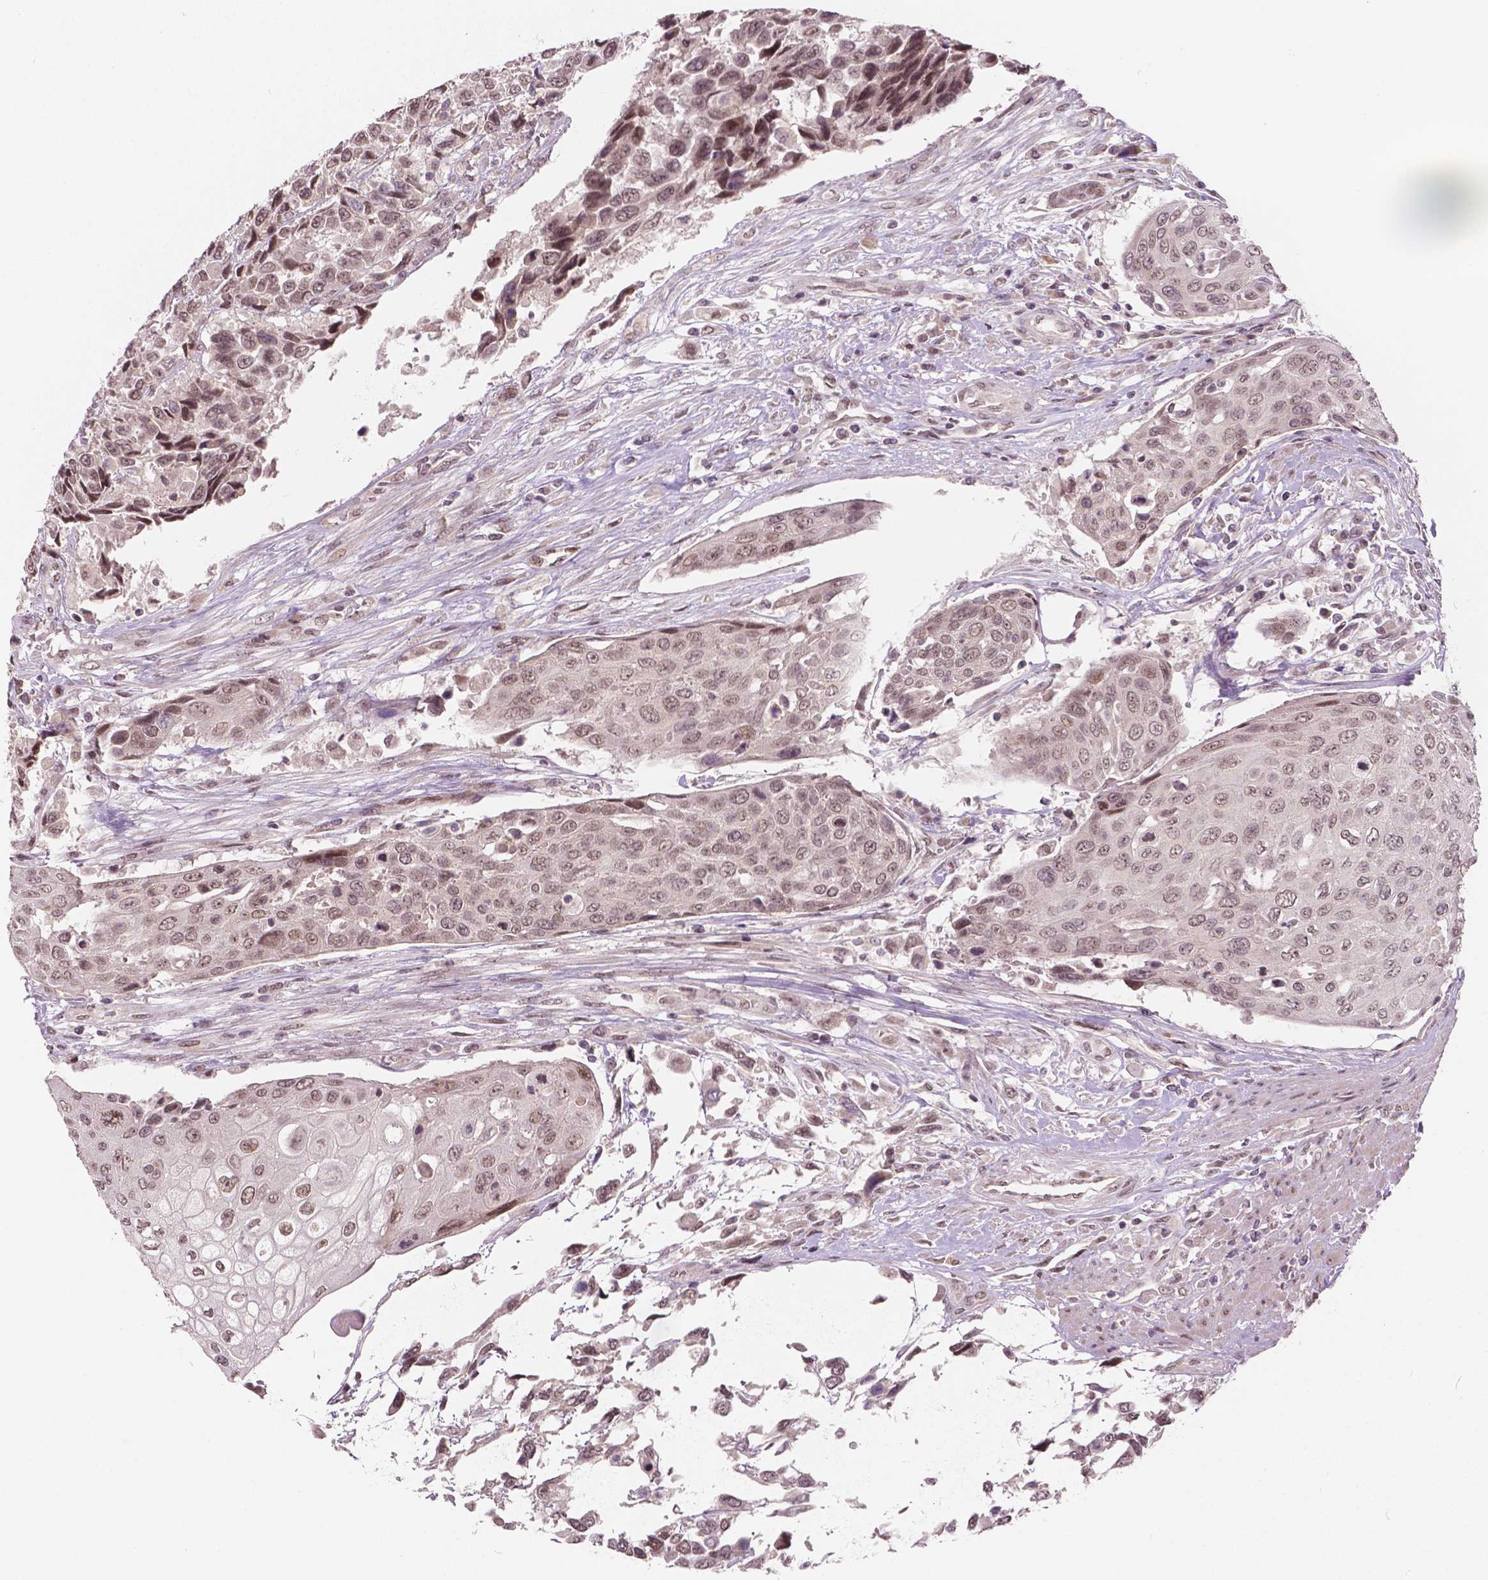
{"staining": {"intensity": "weak", "quantity": ">75%", "location": "nuclear"}, "tissue": "urothelial cancer", "cell_type": "Tumor cells", "image_type": "cancer", "snomed": [{"axis": "morphology", "description": "Urothelial carcinoma, High grade"}, {"axis": "topography", "description": "Urinary bladder"}], "caption": "Weak nuclear expression for a protein is identified in approximately >75% of tumor cells of urothelial cancer using IHC.", "gene": "HMBOX1", "patient": {"sex": "female", "age": 70}}